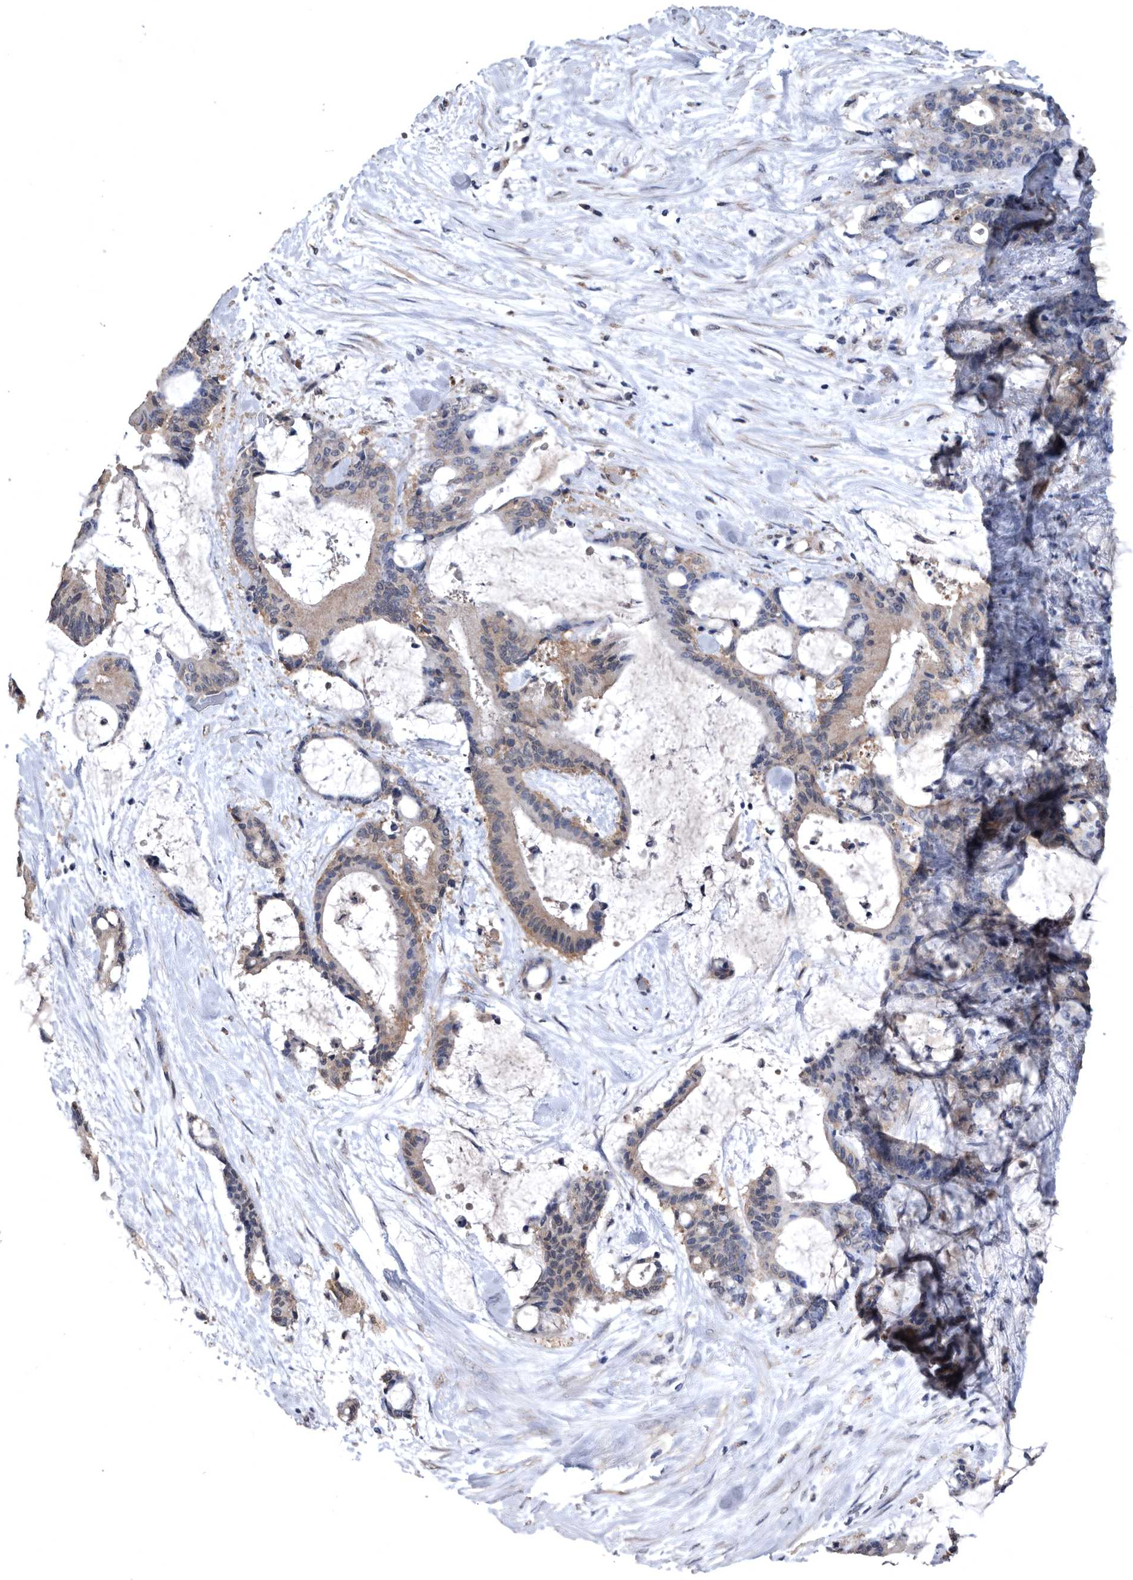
{"staining": {"intensity": "weak", "quantity": "25%-75%", "location": "cytoplasmic/membranous"}, "tissue": "liver cancer", "cell_type": "Tumor cells", "image_type": "cancer", "snomed": [{"axis": "morphology", "description": "Cholangiocarcinoma"}, {"axis": "topography", "description": "Liver"}], "caption": "A photomicrograph of human liver cancer stained for a protein displays weak cytoplasmic/membranous brown staining in tumor cells.", "gene": "NRBP1", "patient": {"sex": "female", "age": 73}}